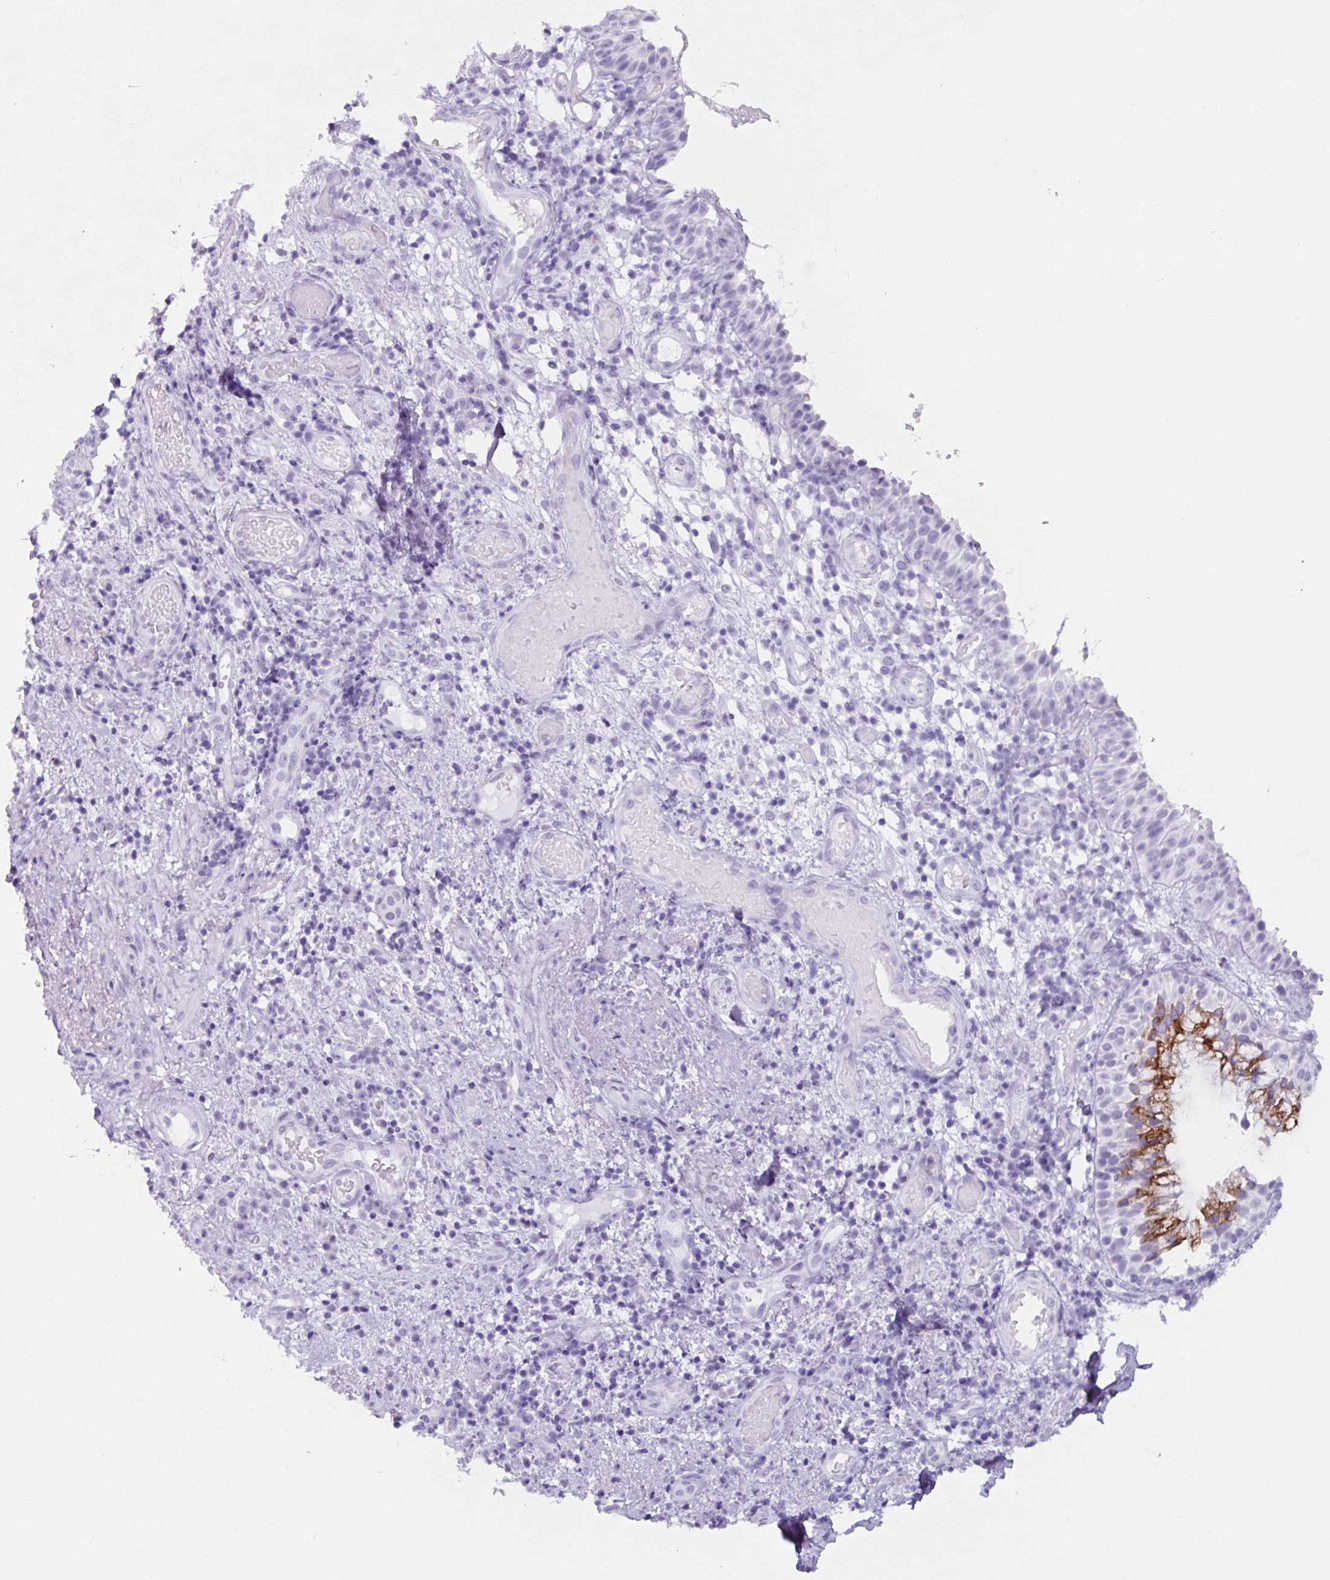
{"staining": {"intensity": "strong", "quantity": "25%-75%", "location": "cytoplasmic/membranous"}, "tissue": "nasopharynx", "cell_type": "Respiratory epithelial cells", "image_type": "normal", "snomed": [{"axis": "morphology", "description": "Normal tissue, NOS"}, {"axis": "morphology", "description": "Inflammation, NOS"}, {"axis": "topography", "description": "Nasopharynx"}], "caption": "Respiratory epithelial cells display high levels of strong cytoplasmic/membranous positivity in about 25%-75% of cells in benign human nasopharynx. (IHC, brightfield microscopy, high magnification).", "gene": "TNFRSF8", "patient": {"sex": "male", "age": 54}}